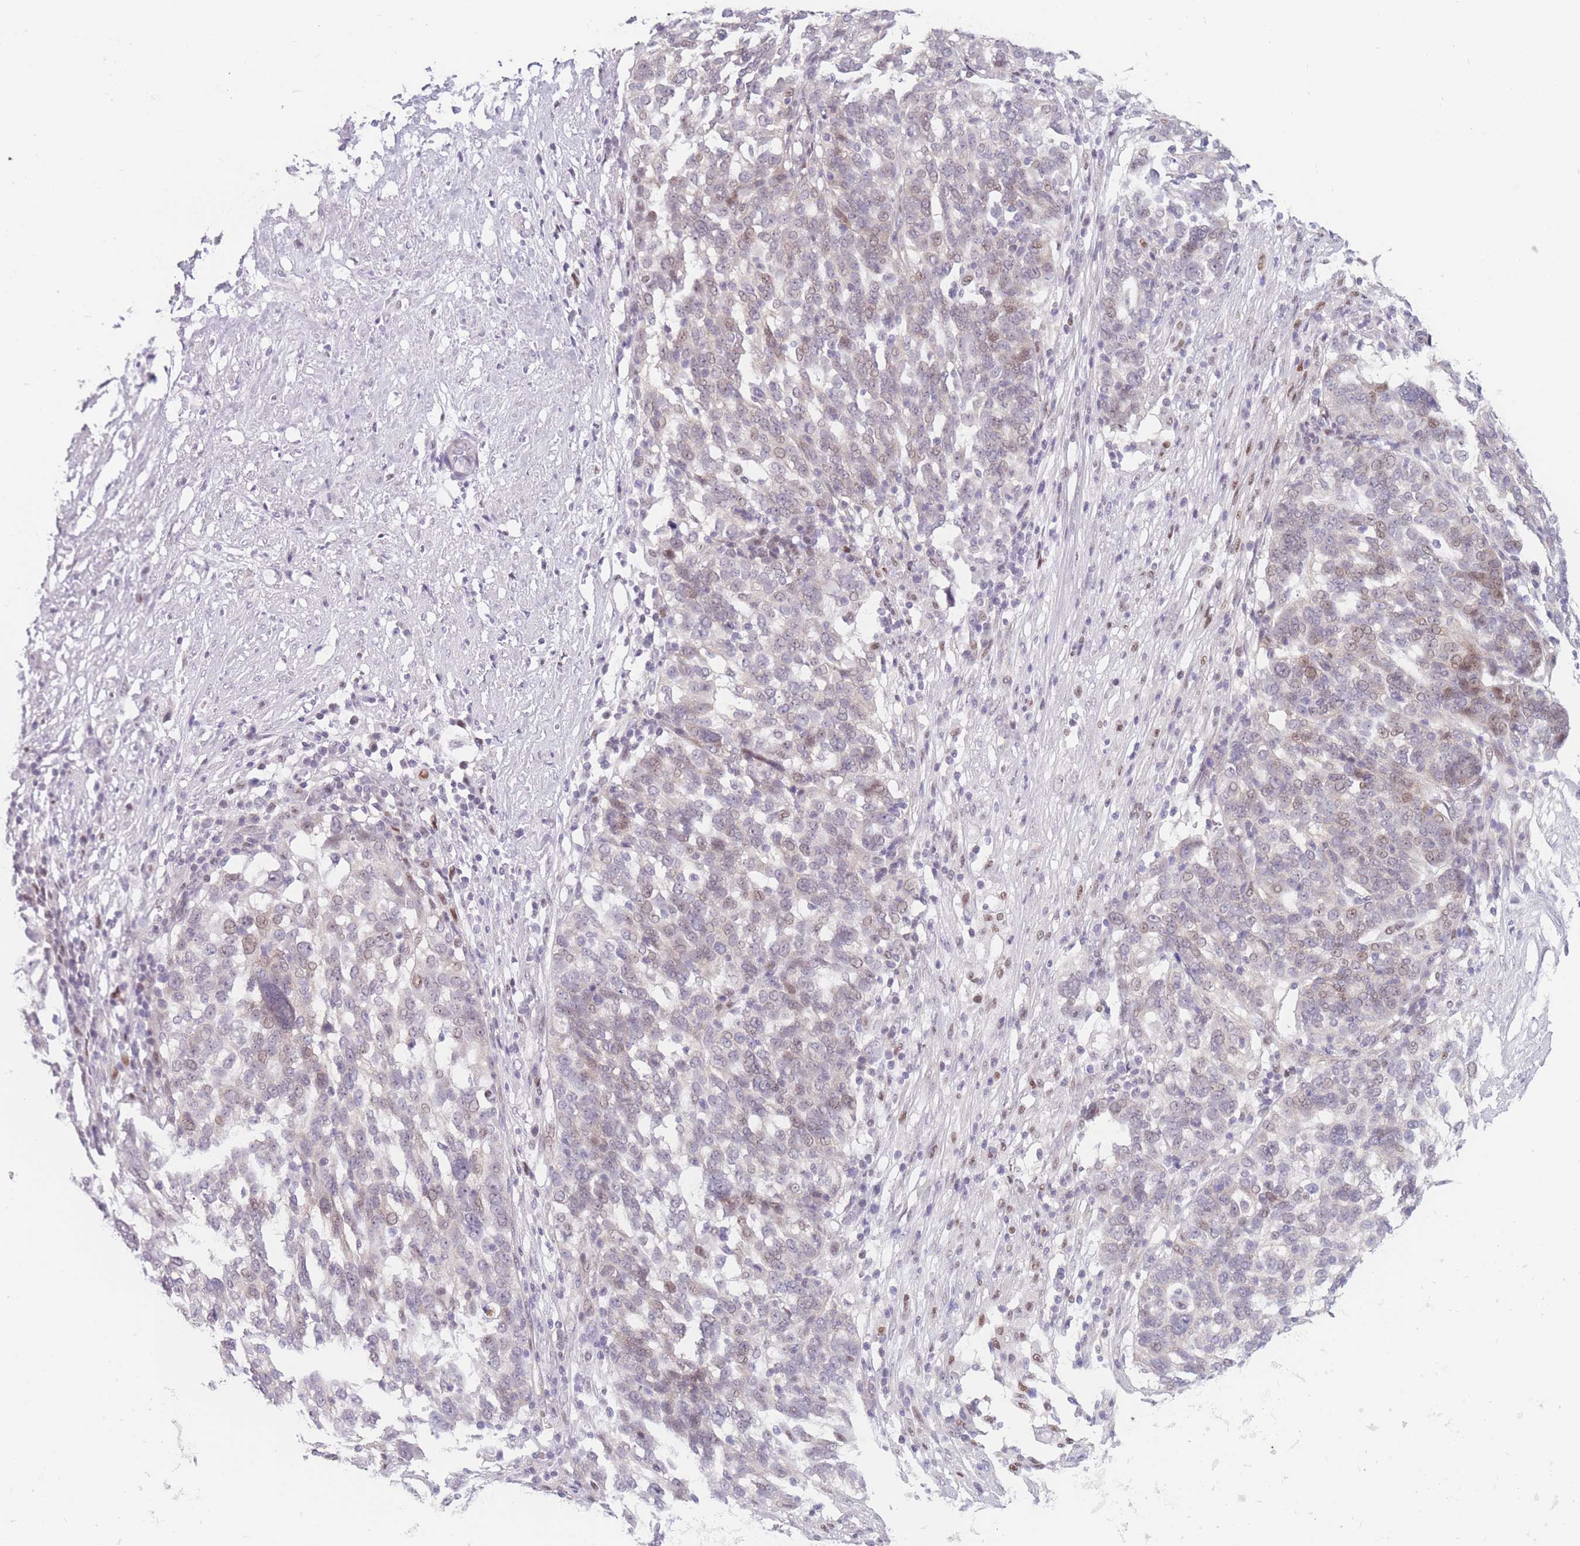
{"staining": {"intensity": "weak", "quantity": "25%-75%", "location": "nuclear"}, "tissue": "ovarian cancer", "cell_type": "Tumor cells", "image_type": "cancer", "snomed": [{"axis": "morphology", "description": "Cystadenocarcinoma, serous, NOS"}, {"axis": "topography", "description": "Ovary"}], "caption": "Tumor cells display low levels of weak nuclear staining in approximately 25%-75% of cells in human ovarian cancer (serous cystadenocarcinoma).", "gene": "ZNF439", "patient": {"sex": "female", "age": 59}}